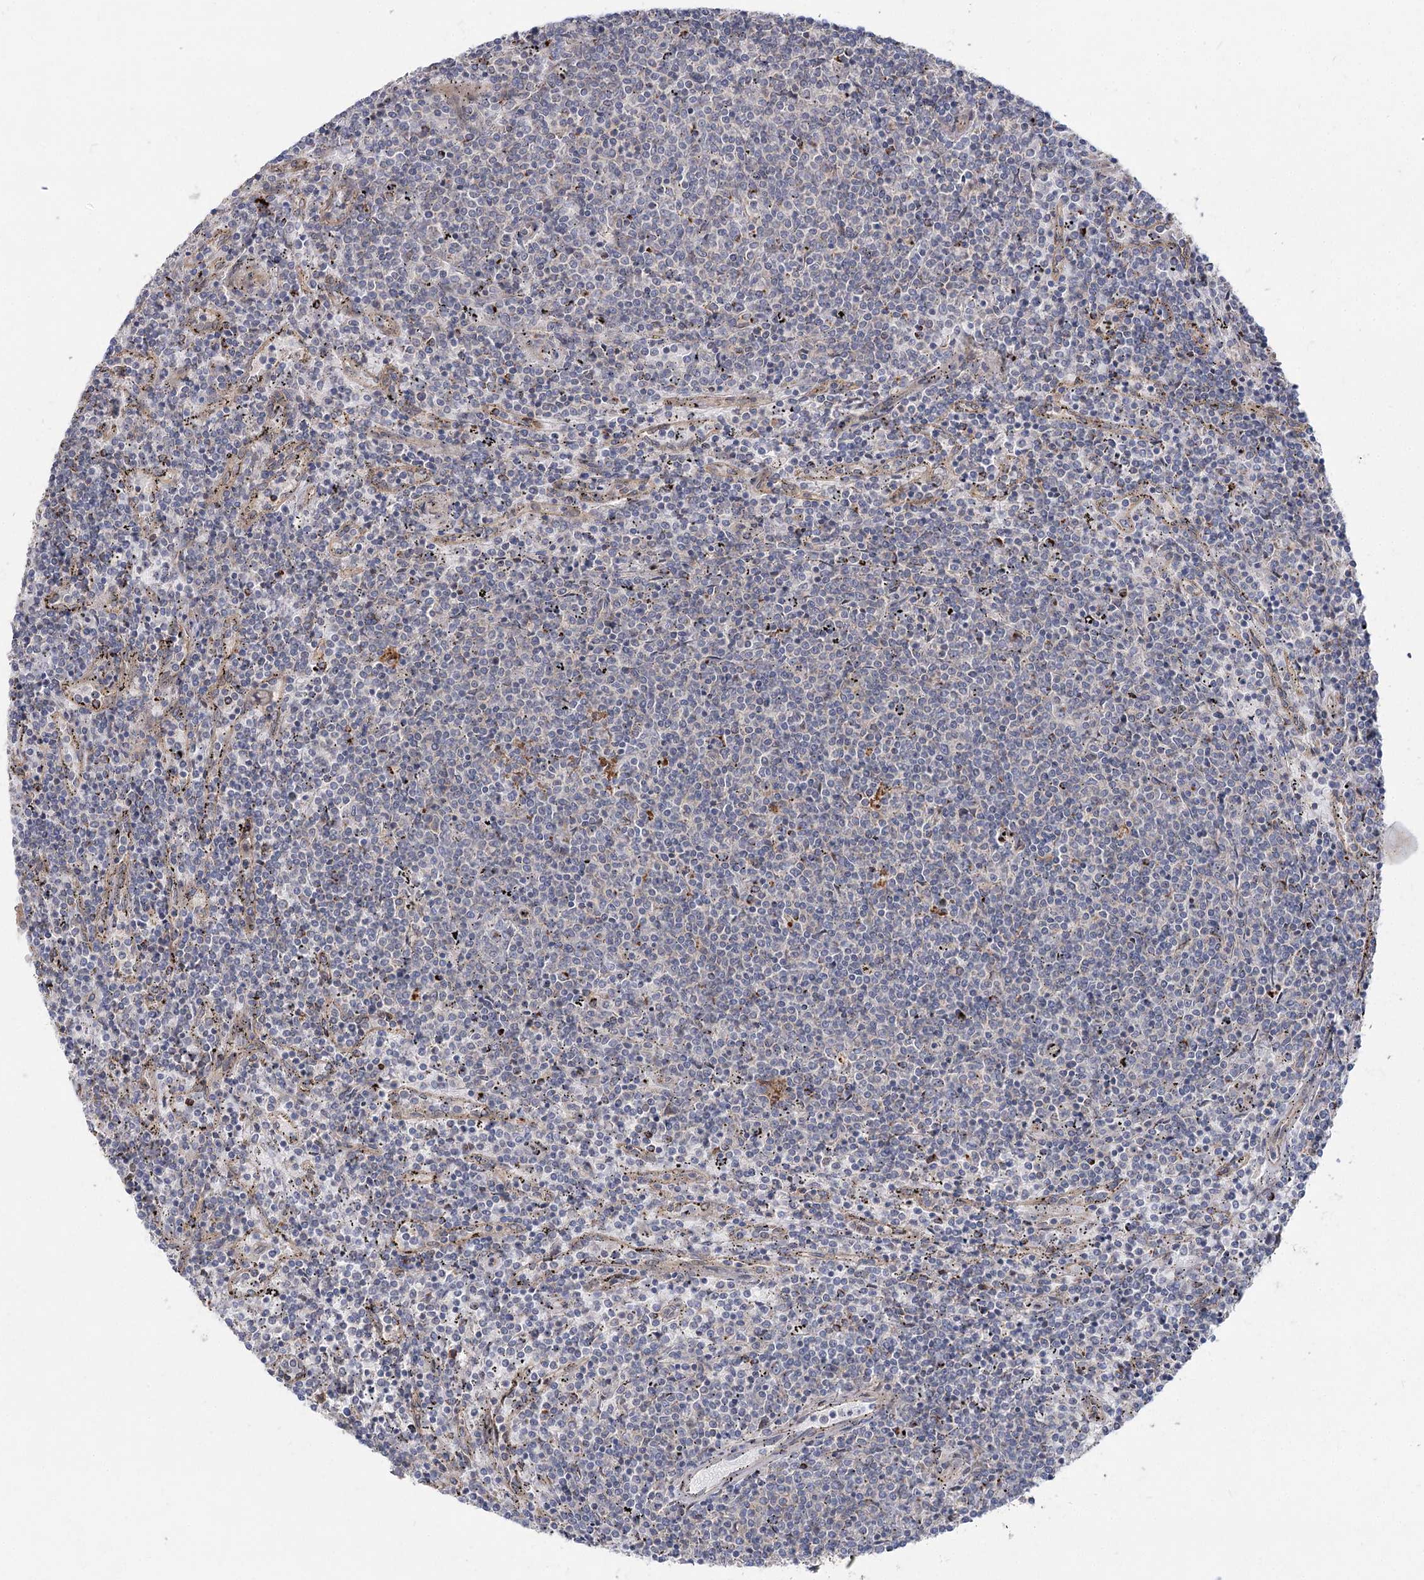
{"staining": {"intensity": "negative", "quantity": "none", "location": "none"}, "tissue": "lymphoma", "cell_type": "Tumor cells", "image_type": "cancer", "snomed": [{"axis": "morphology", "description": "Malignant lymphoma, non-Hodgkin's type, Low grade"}, {"axis": "topography", "description": "Spleen"}], "caption": "Protein analysis of malignant lymphoma, non-Hodgkin's type (low-grade) demonstrates no significant staining in tumor cells.", "gene": "SH3BP5L", "patient": {"sex": "female", "age": 50}}